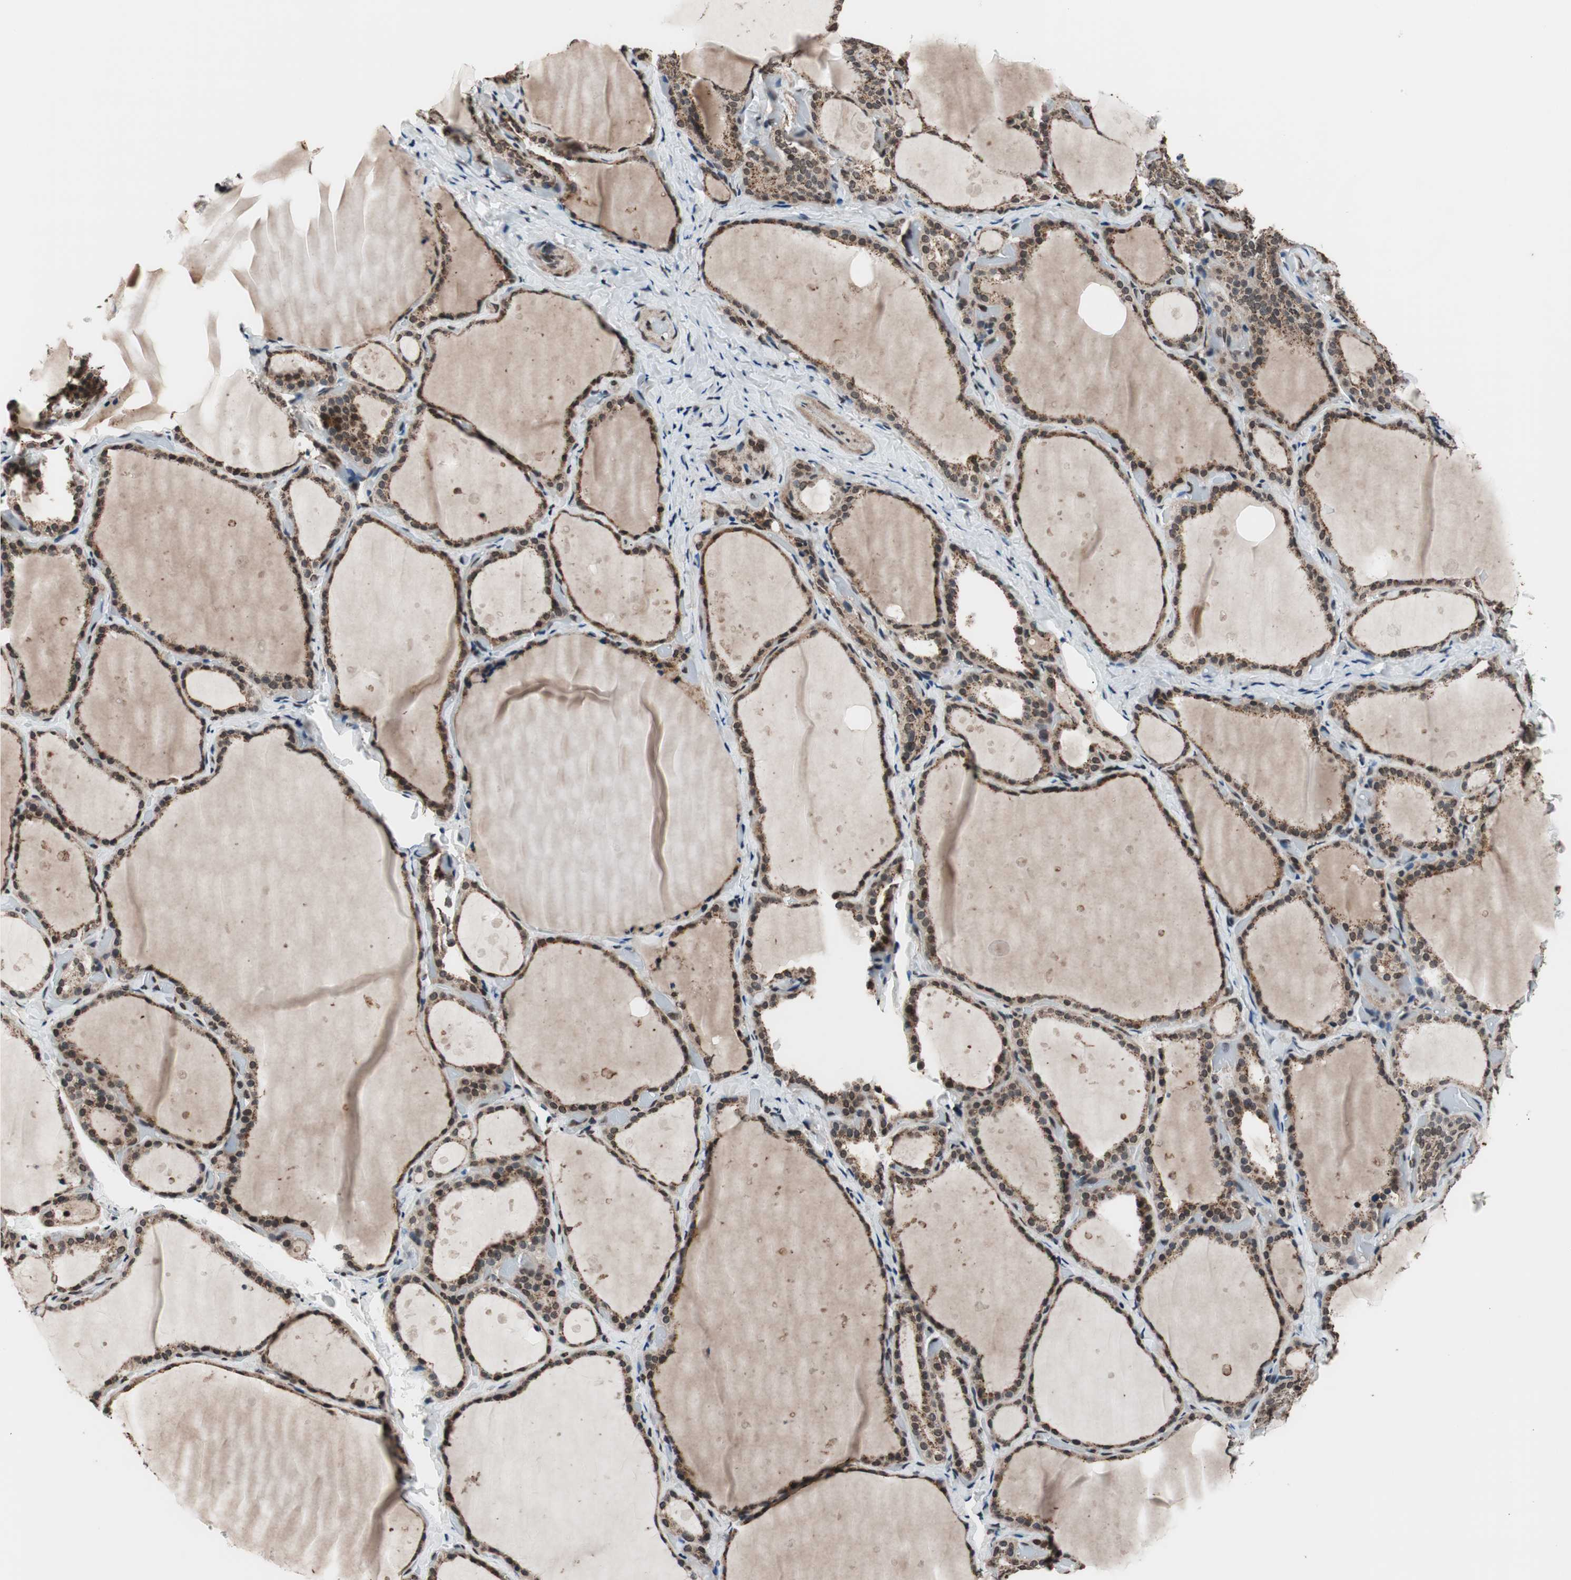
{"staining": {"intensity": "moderate", "quantity": ">75%", "location": "cytoplasmic/membranous,nuclear"}, "tissue": "thyroid gland", "cell_type": "Glandular cells", "image_type": "normal", "snomed": [{"axis": "morphology", "description": "Normal tissue, NOS"}, {"axis": "topography", "description": "Thyroid gland"}], "caption": "A brown stain highlights moderate cytoplasmic/membranous,nuclear expression of a protein in glandular cells of unremarkable thyroid gland.", "gene": "RFC1", "patient": {"sex": "female", "age": 44}}